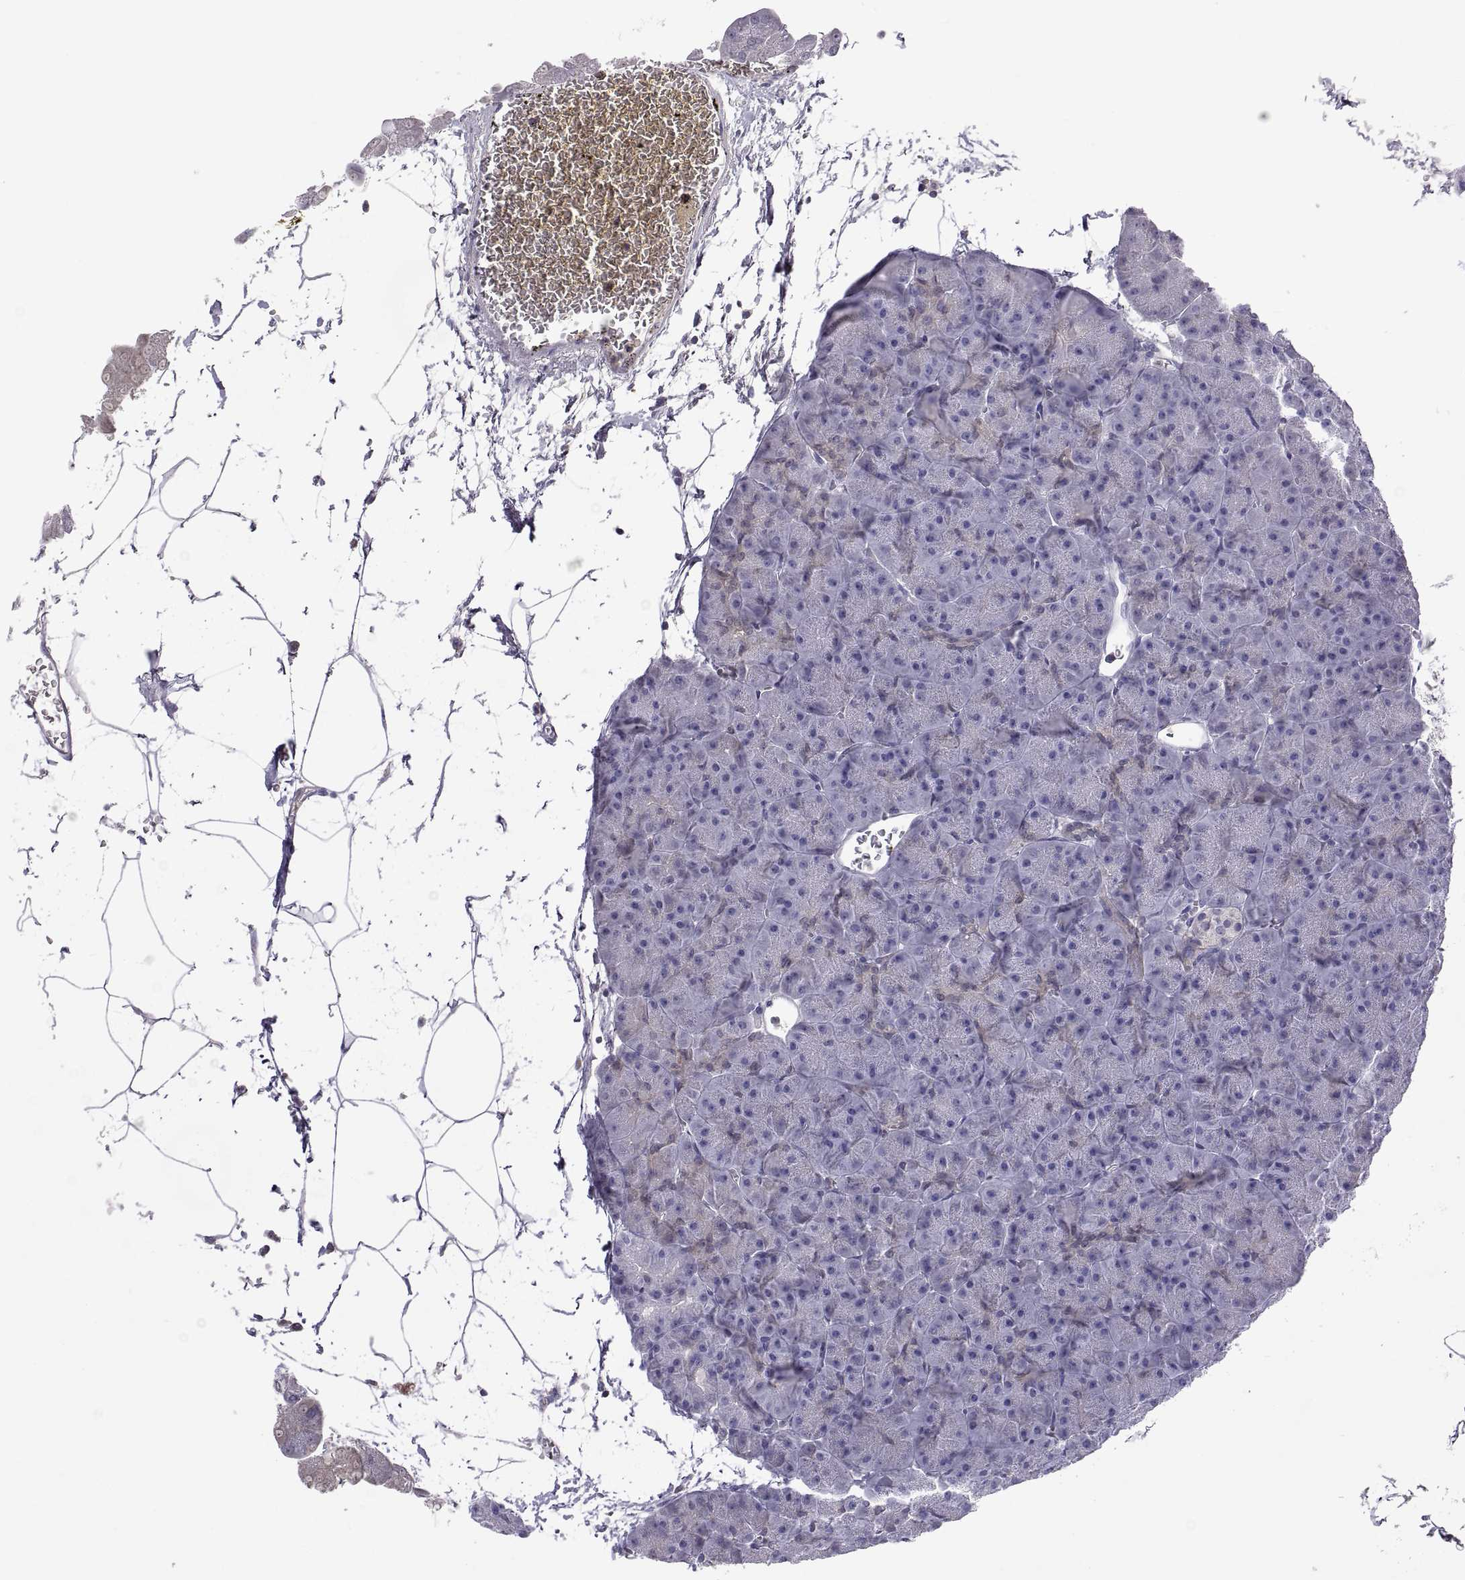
{"staining": {"intensity": "negative", "quantity": "none", "location": "none"}, "tissue": "pancreas", "cell_type": "Exocrine glandular cells", "image_type": "normal", "snomed": [{"axis": "morphology", "description": "Normal tissue, NOS"}, {"axis": "topography", "description": "Adipose tissue"}, {"axis": "topography", "description": "Pancreas"}, {"axis": "topography", "description": "Peripheral nerve tissue"}], "caption": "A photomicrograph of pancreas stained for a protein reveals no brown staining in exocrine glandular cells.", "gene": "FGF9", "patient": {"sex": "female", "age": 58}}